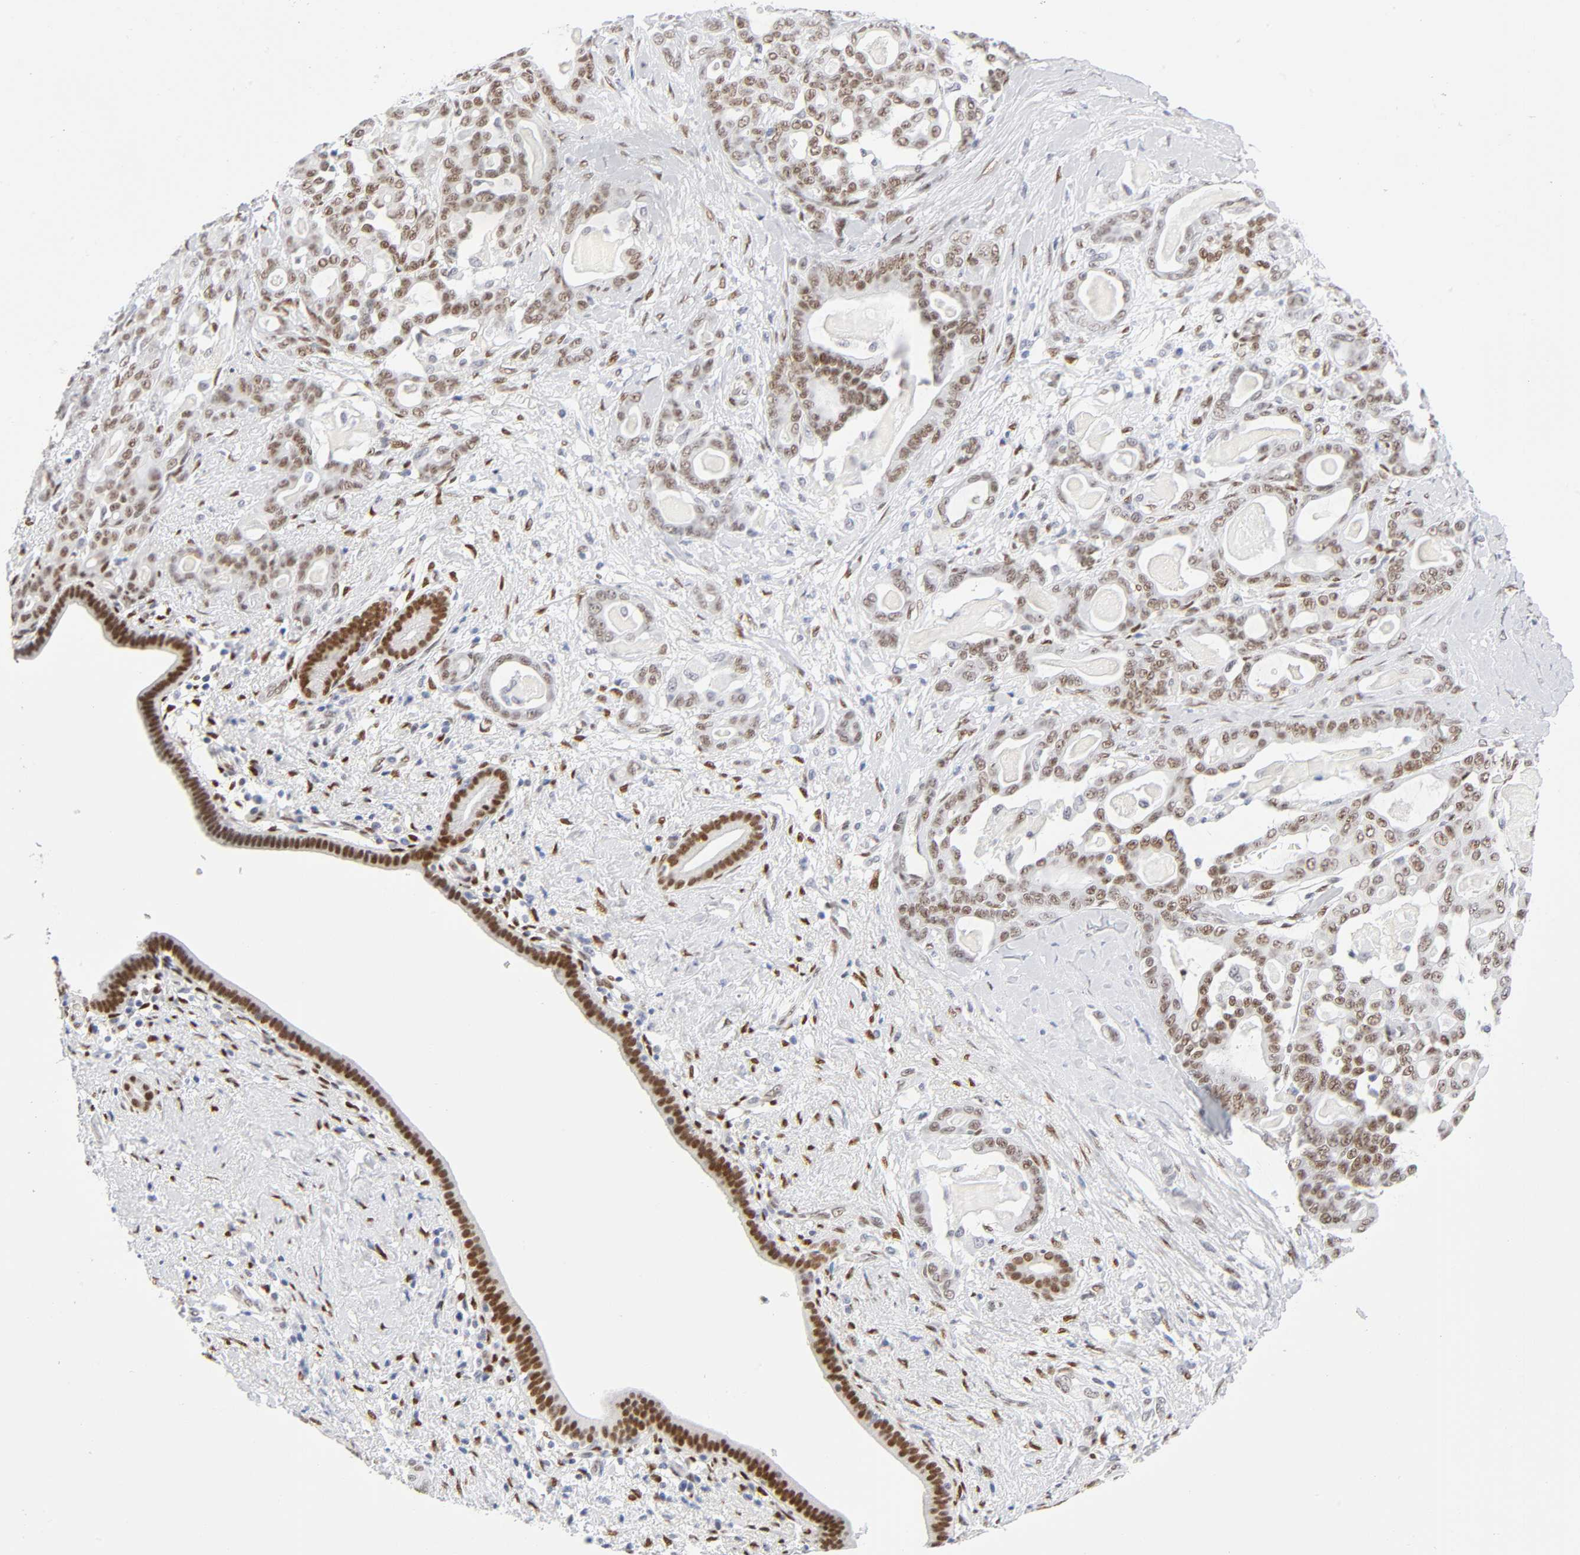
{"staining": {"intensity": "weak", "quantity": ">75%", "location": "nuclear"}, "tissue": "pancreatic cancer", "cell_type": "Tumor cells", "image_type": "cancer", "snomed": [{"axis": "morphology", "description": "Adenocarcinoma, NOS"}, {"axis": "topography", "description": "Pancreas"}], "caption": "The immunohistochemical stain shows weak nuclear expression in tumor cells of pancreatic cancer tissue.", "gene": "NFIC", "patient": {"sex": "male", "age": 63}}